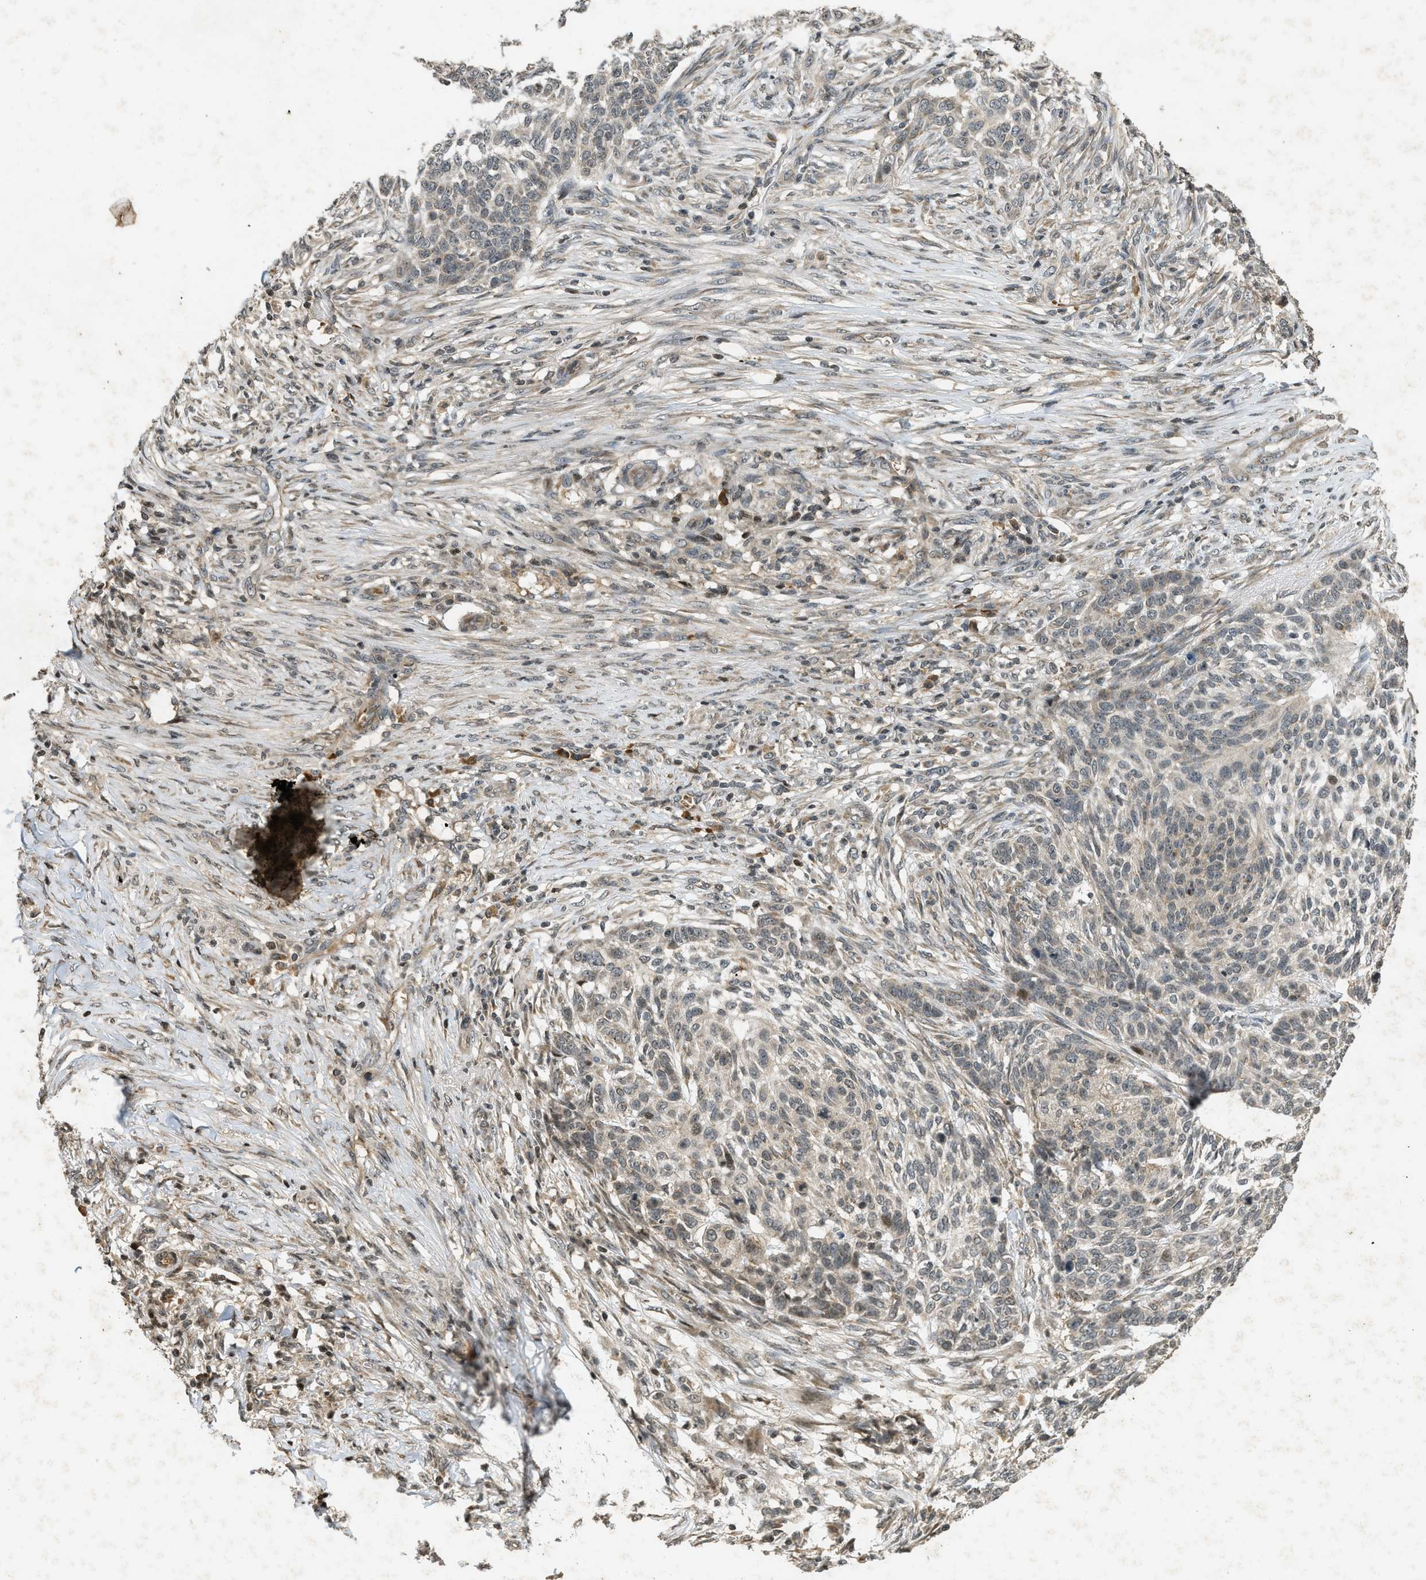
{"staining": {"intensity": "weak", "quantity": "<25%", "location": "cytoplasmic/membranous"}, "tissue": "skin cancer", "cell_type": "Tumor cells", "image_type": "cancer", "snomed": [{"axis": "morphology", "description": "Basal cell carcinoma"}, {"axis": "topography", "description": "Skin"}], "caption": "This is a image of immunohistochemistry (IHC) staining of basal cell carcinoma (skin), which shows no expression in tumor cells.", "gene": "SIAH1", "patient": {"sex": "male", "age": 85}}